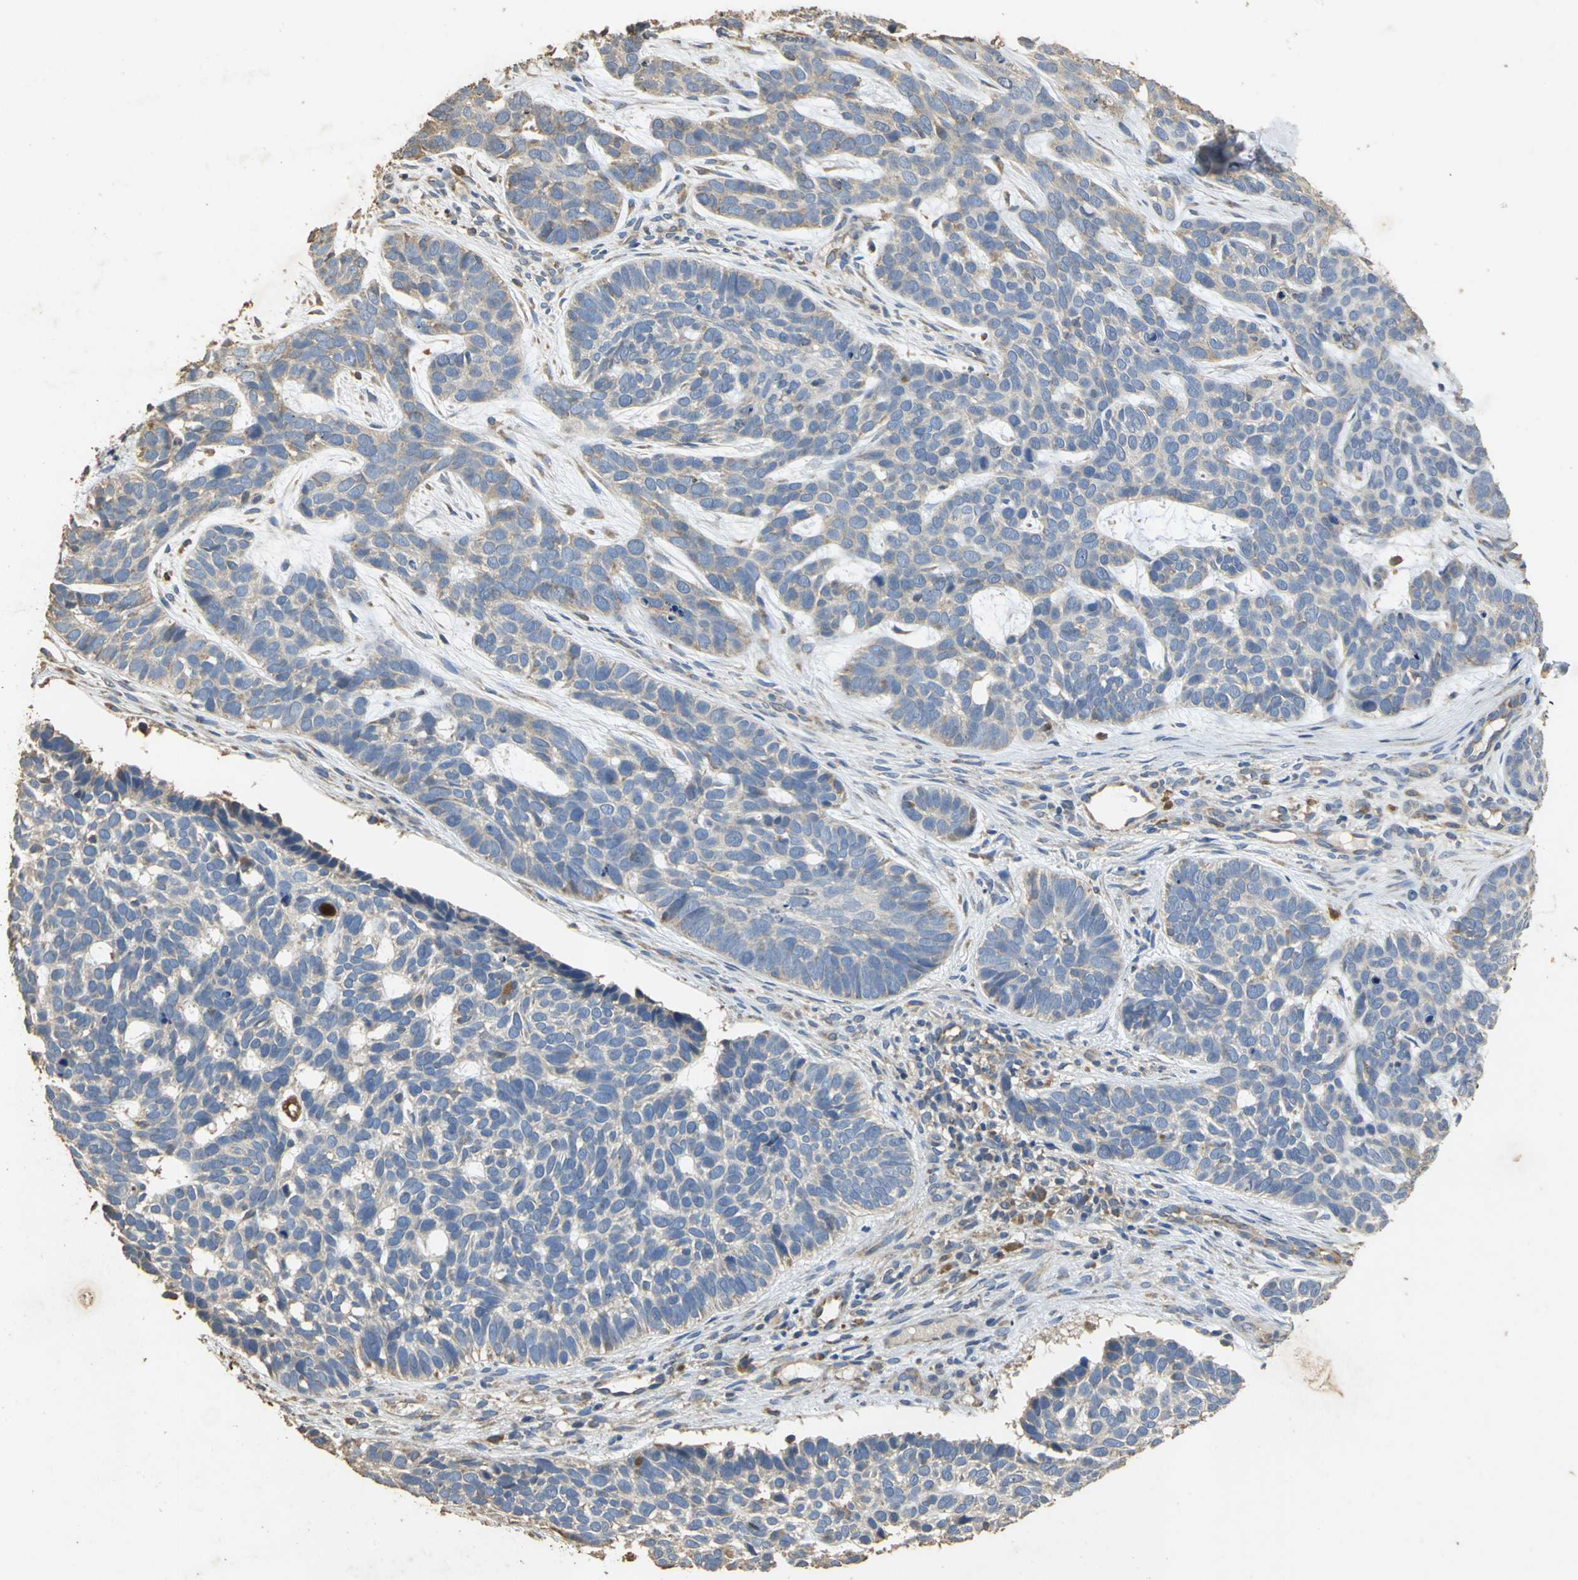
{"staining": {"intensity": "weak", "quantity": "25%-75%", "location": "cytoplasmic/membranous"}, "tissue": "skin cancer", "cell_type": "Tumor cells", "image_type": "cancer", "snomed": [{"axis": "morphology", "description": "Basal cell carcinoma"}, {"axis": "topography", "description": "Skin"}], "caption": "IHC of human skin cancer reveals low levels of weak cytoplasmic/membranous expression in approximately 25%-75% of tumor cells. (IHC, brightfield microscopy, high magnification).", "gene": "ACSL4", "patient": {"sex": "male", "age": 87}}